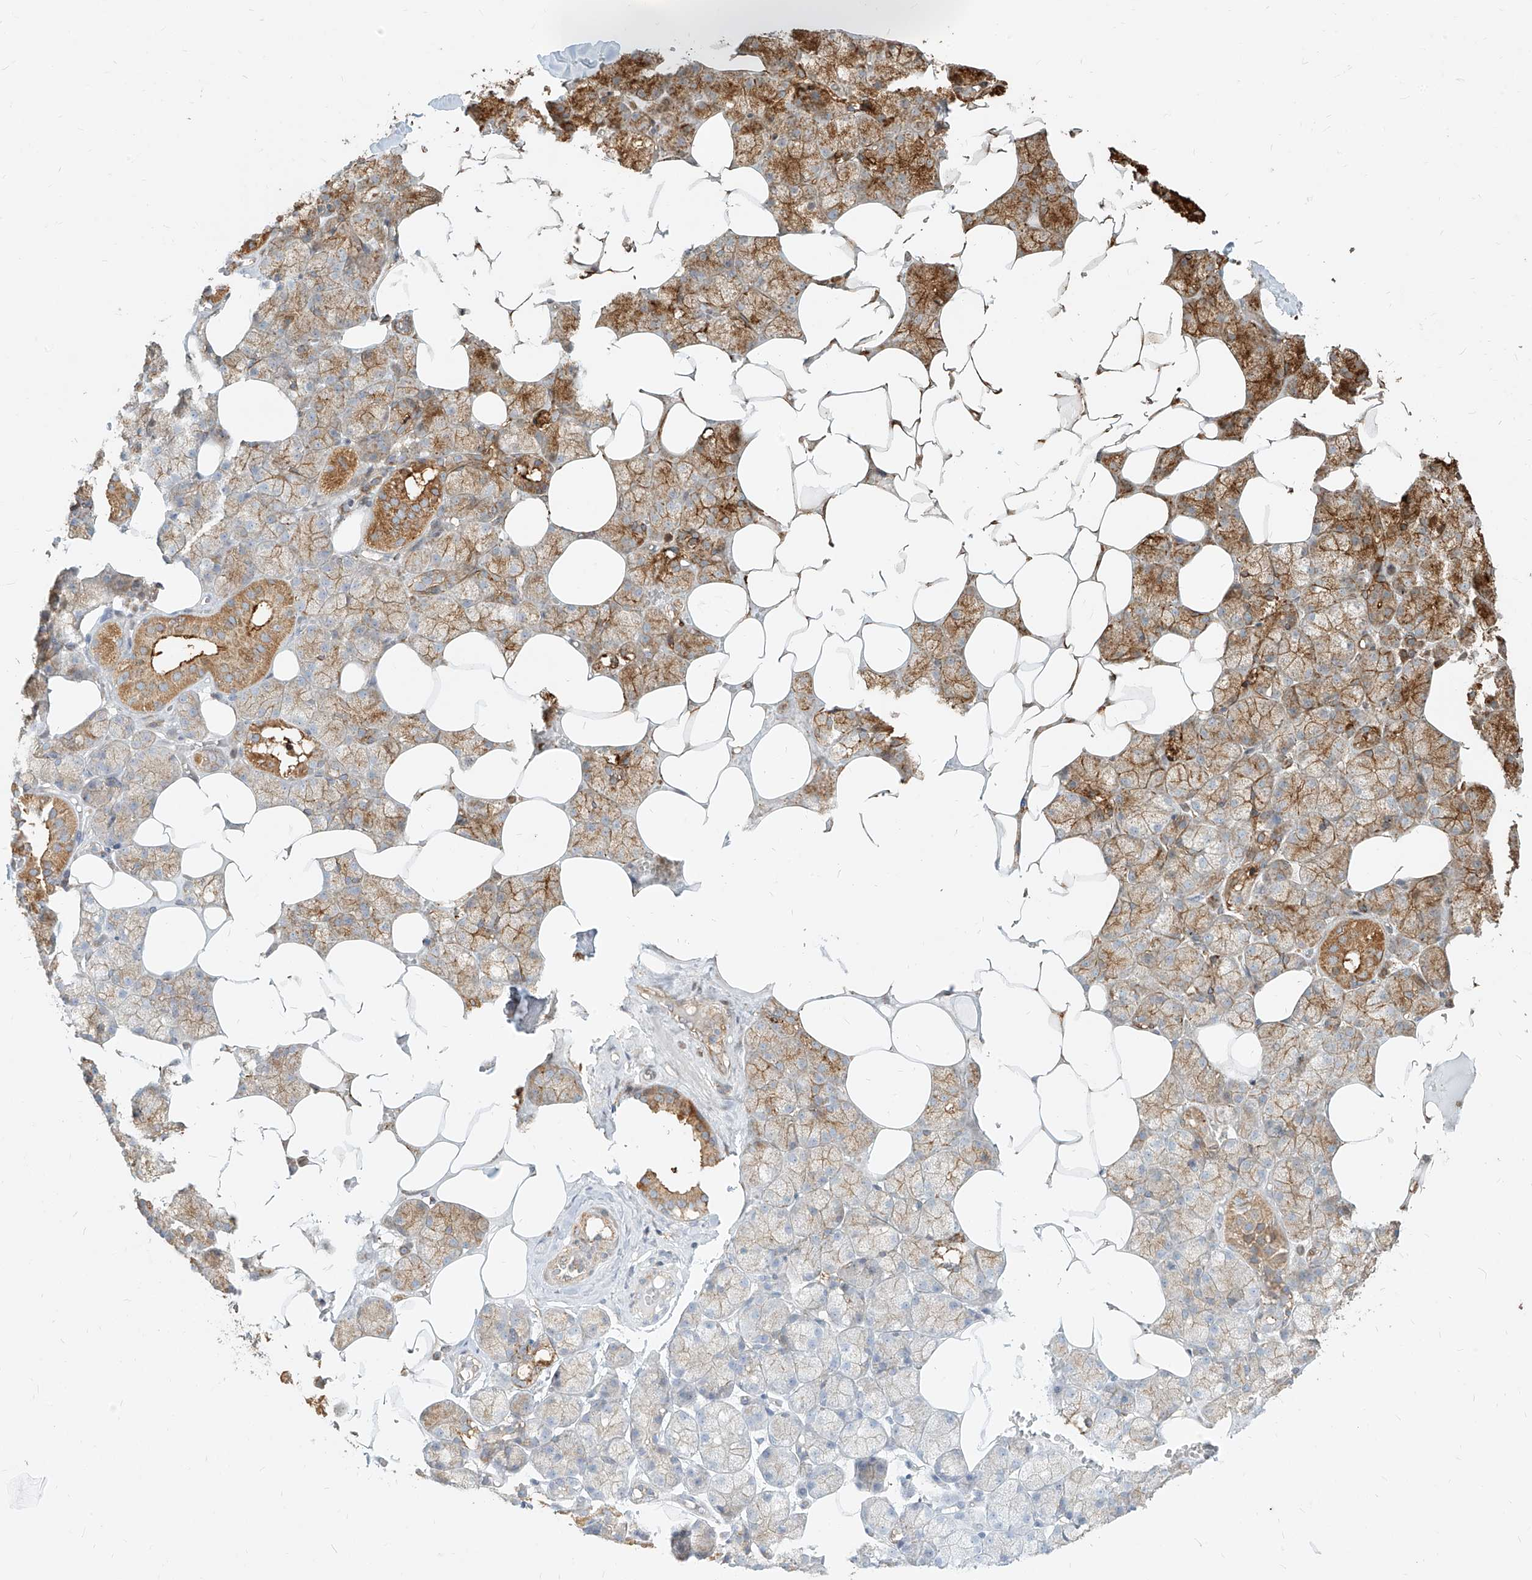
{"staining": {"intensity": "moderate", "quantity": "25%-75%", "location": "cytoplasmic/membranous"}, "tissue": "salivary gland", "cell_type": "Glandular cells", "image_type": "normal", "snomed": [{"axis": "morphology", "description": "Normal tissue, NOS"}, {"axis": "topography", "description": "Salivary gland"}], "caption": "Immunohistochemical staining of benign salivary gland exhibits moderate cytoplasmic/membranous protein positivity in approximately 25%-75% of glandular cells.", "gene": "MTX2", "patient": {"sex": "male", "age": 62}}